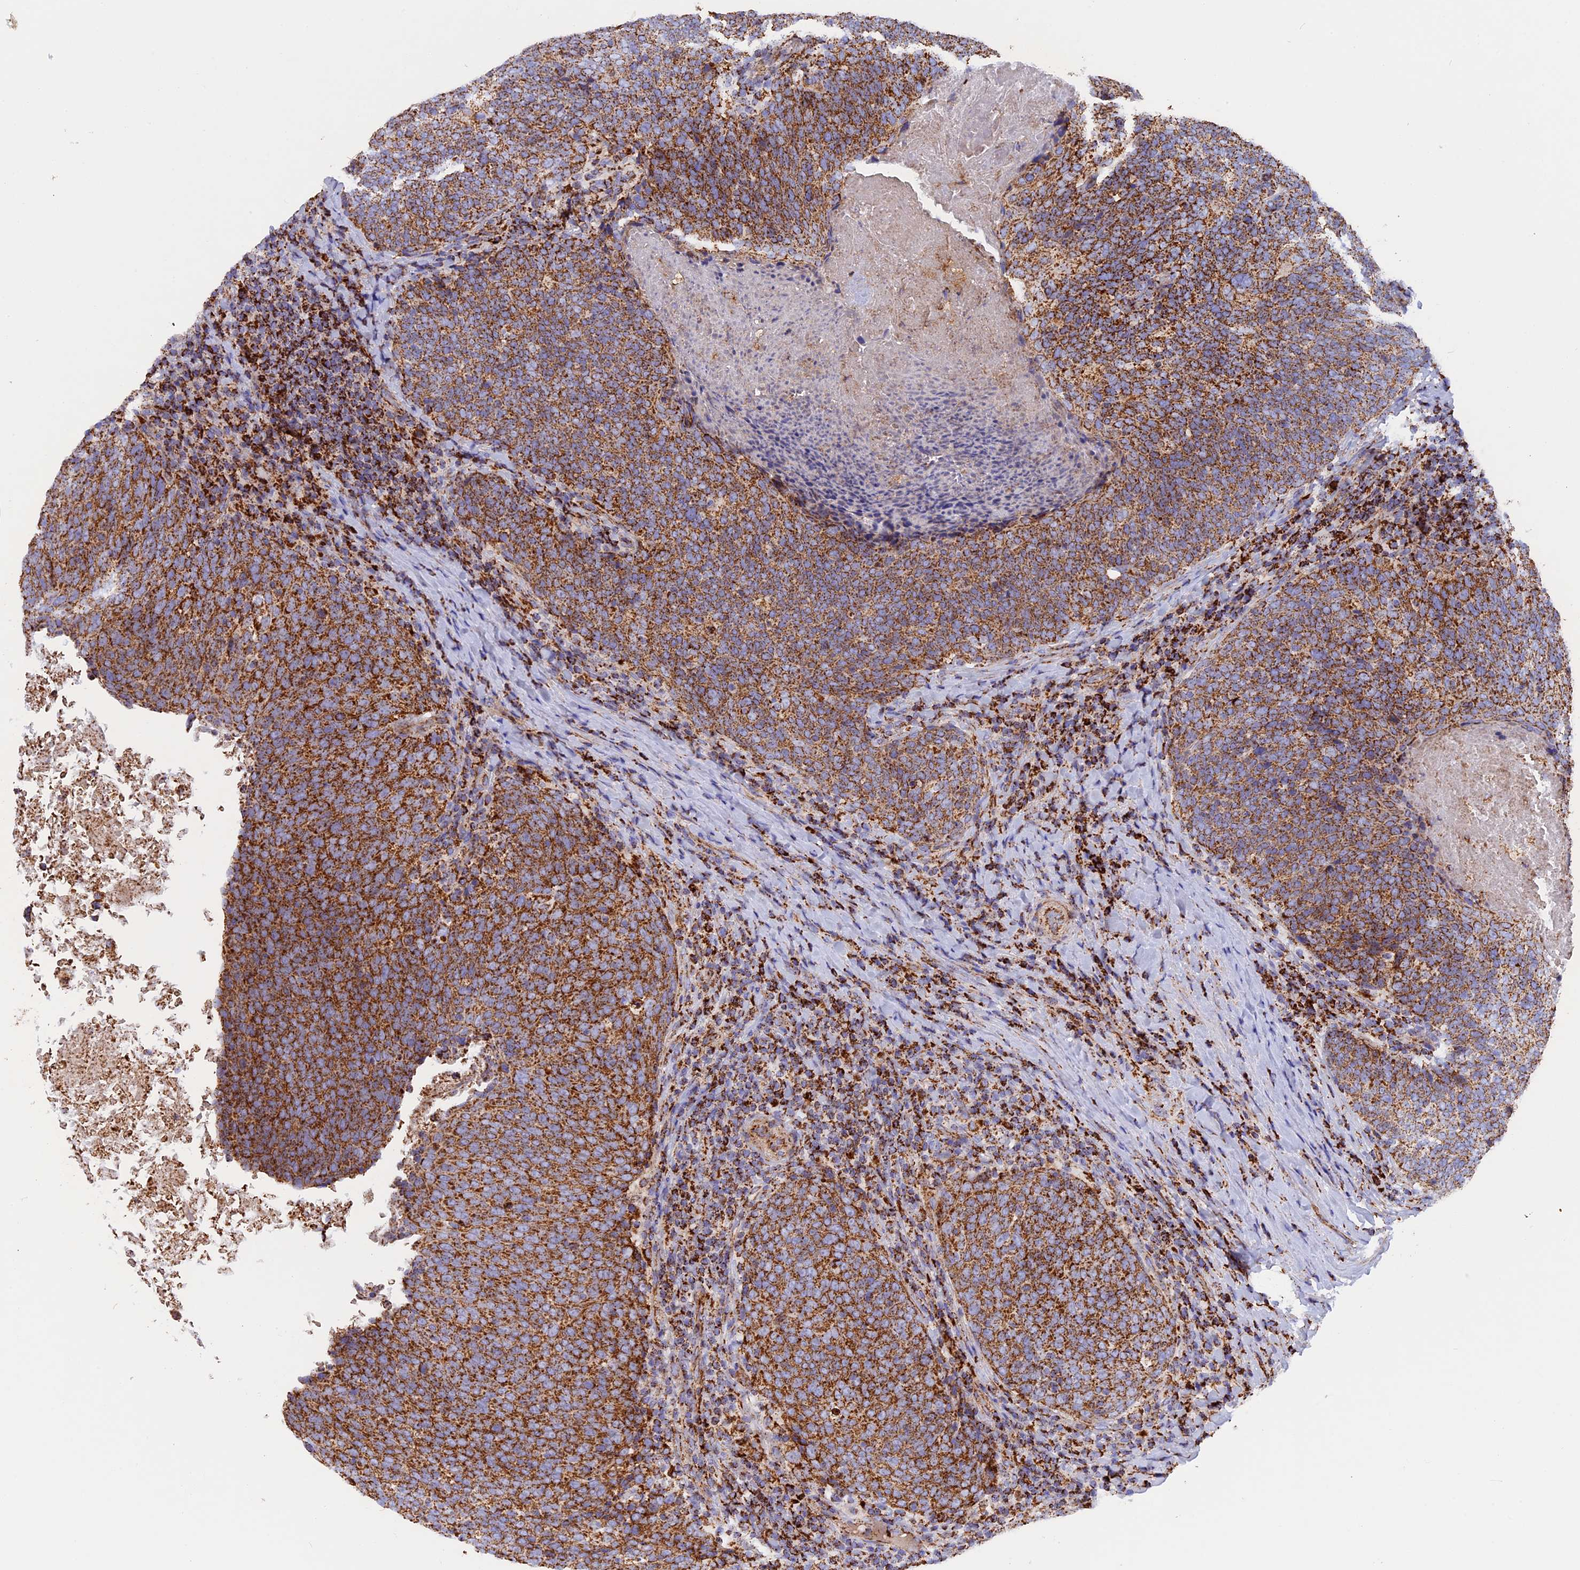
{"staining": {"intensity": "strong", "quantity": ">75%", "location": "cytoplasmic/membranous"}, "tissue": "head and neck cancer", "cell_type": "Tumor cells", "image_type": "cancer", "snomed": [{"axis": "morphology", "description": "Squamous cell carcinoma, NOS"}, {"axis": "morphology", "description": "Squamous cell carcinoma, metastatic, NOS"}, {"axis": "topography", "description": "Lymph node"}, {"axis": "topography", "description": "Head-Neck"}], "caption": "DAB (3,3'-diaminobenzidine) immunohistochemical staining of head and neck cancer (metastatic squamous cell carcinoma) demonstrates strong cytoplasmic/membranous protein positivity in approximately >75% of tumor cells.", "gene": "UQCRB", "patient": {"sex": "male", "age": 62}}